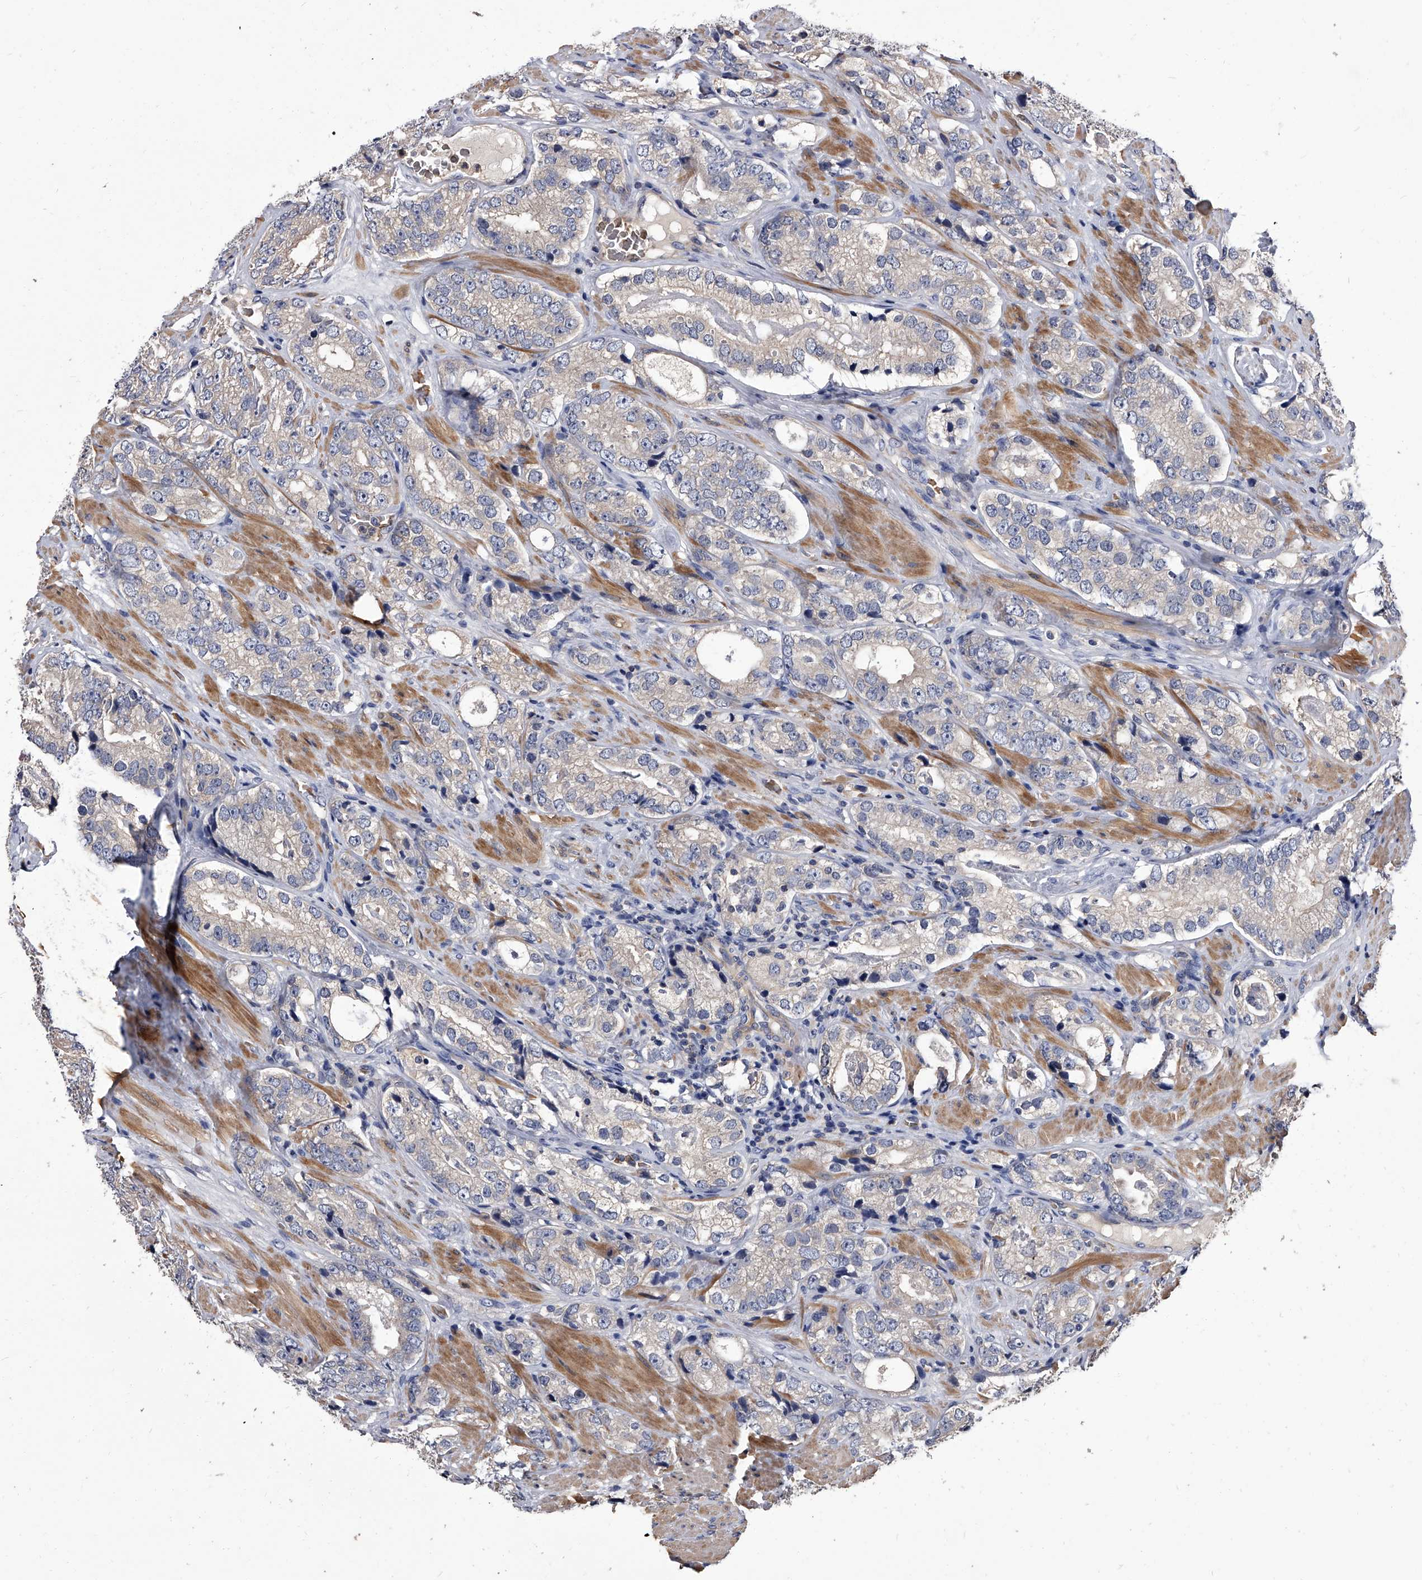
{"staining": {"intensity": "negative", "quantity": "none", "location": "none"}, "tissue": "prostate cancer", "cell_type": "Tumor cells", "image_type": "cancer", "snomed": [{"axis": "morphology", "description": "Adenocarcinoma, High grade"}, {"axis": "topography", "description": "Prostate"}], "caption": "A micrograph of human prostate high-grade adenocarcinoma is negative for staining in tumor cells.", "gene": "STK36", "patient": {"sex": "male", "age": 56}}